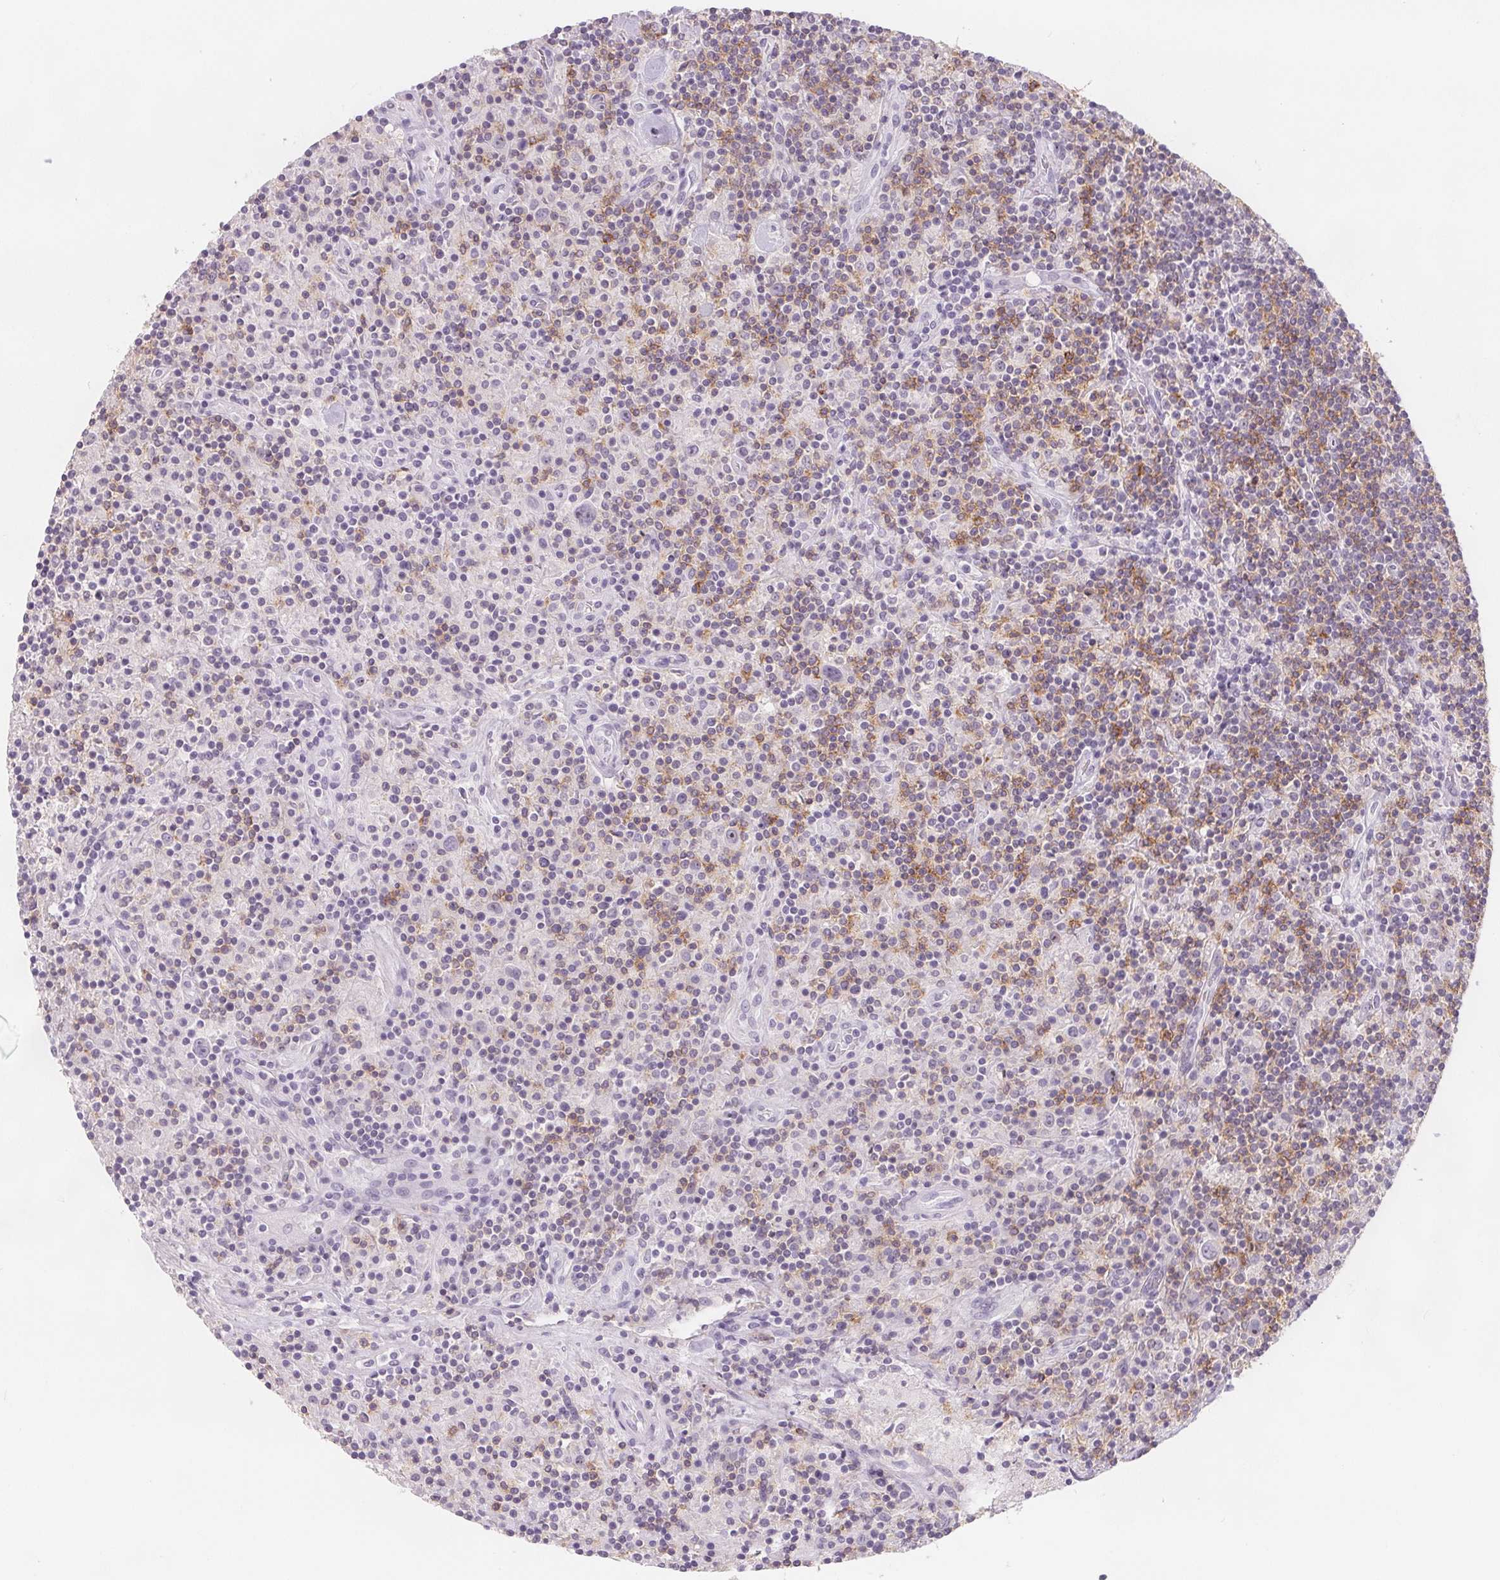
{"staining": {"intensity": "negative", "quantity": "none", "location": "none"}, "tissue": "lymphoma", "cell_type": "Tumor cells", "image_type": "cancer", "snomed": [{"axis": "morphology", "description": "Hodgkin's disease, NOS"}, {"axis": "topography", "description": "Lymph node"}], "caption": "This histopathology image is of lymphoma stained with immunohistochemistry (IHC) to label a protein in brown with the nuclei are counter-stained blue. There is no positivity in tumor cells.", "gene": "CD69", "patient": {"sex": "male", "age": 70}}